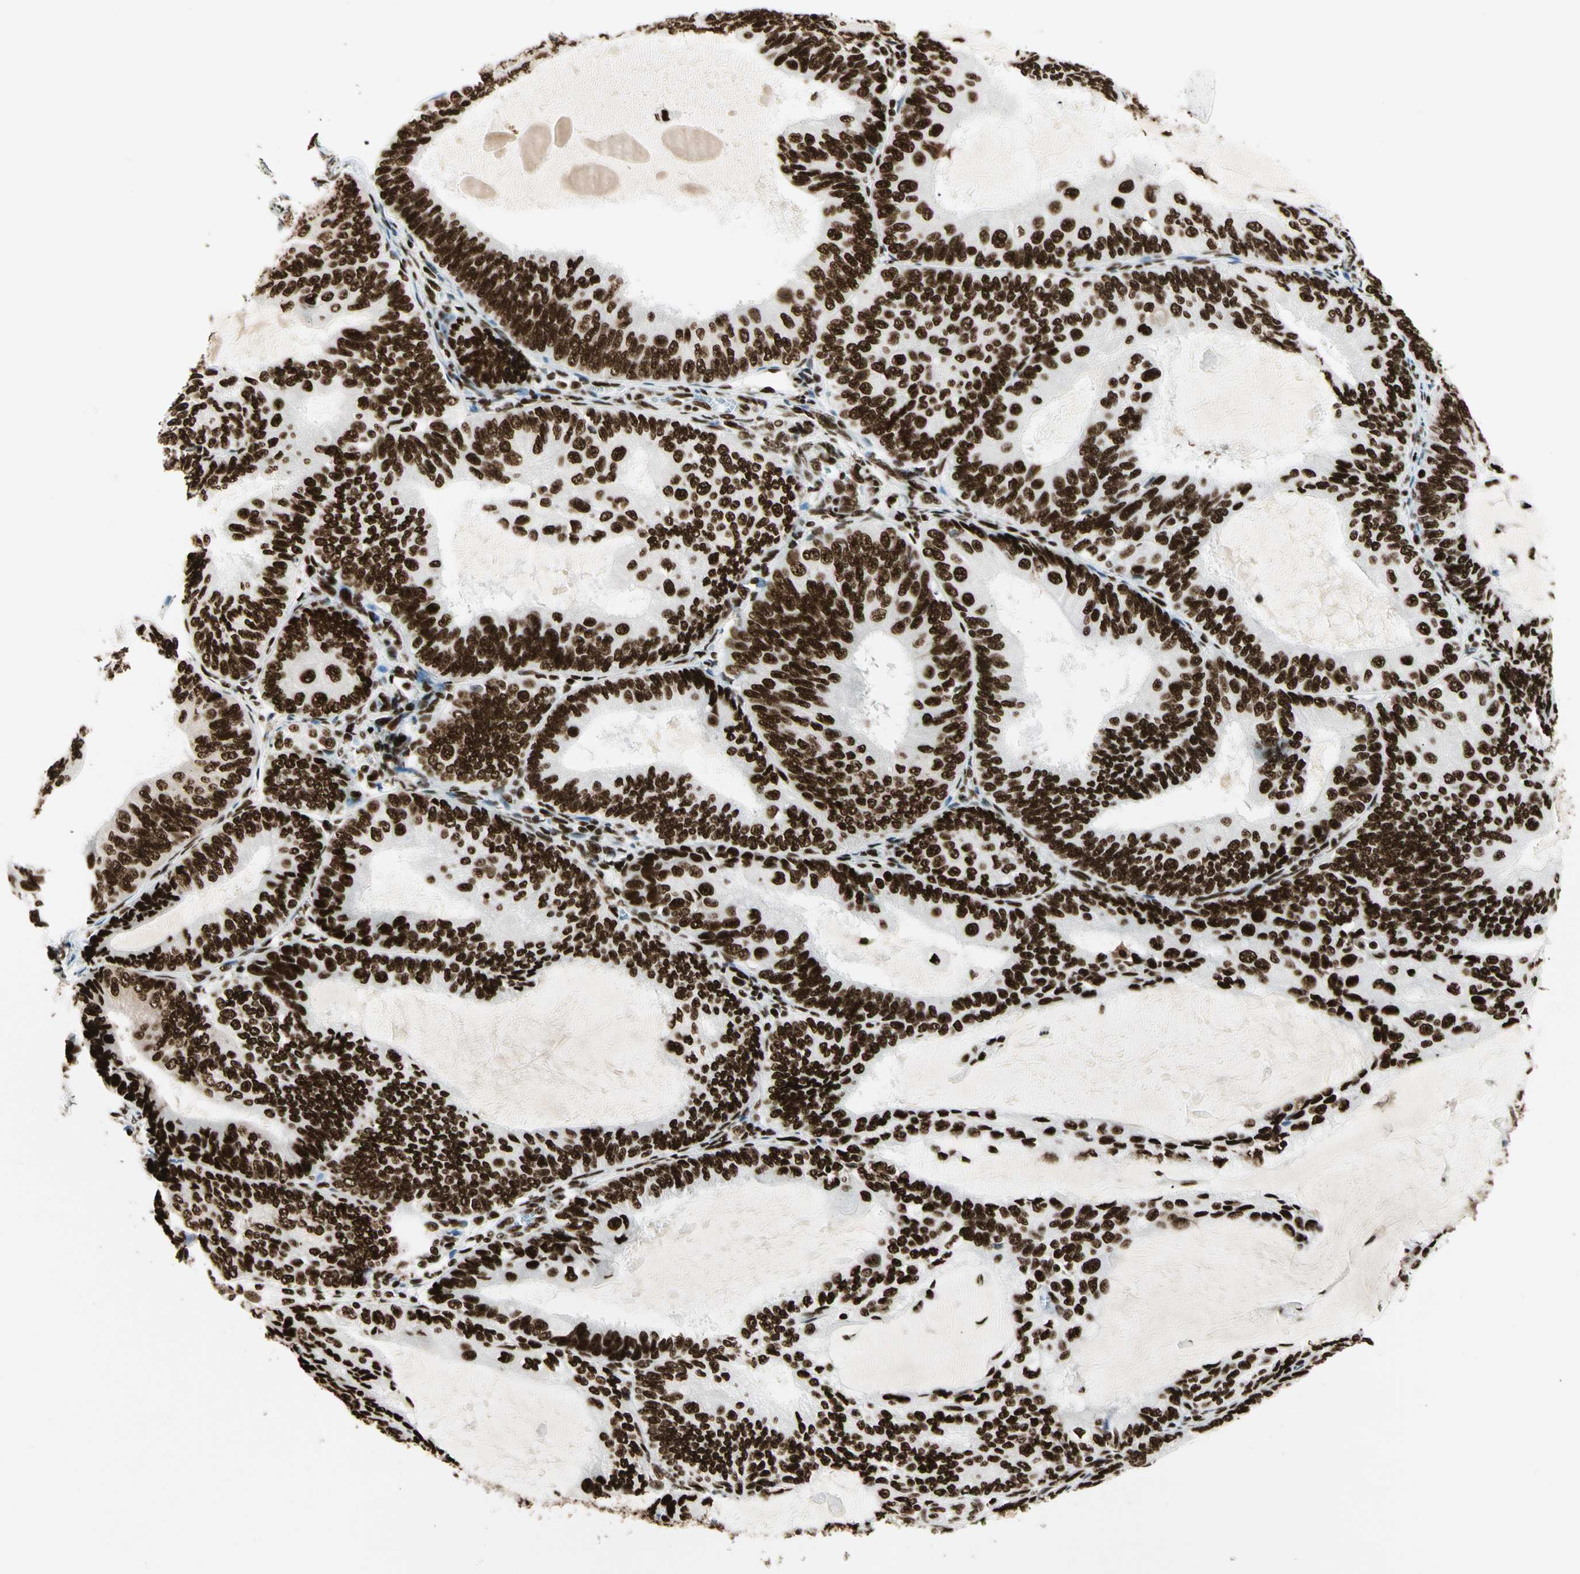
{"staining": {"intensity": "strong", "quantity": ">75%", "location": "nuclear"}, "tissue": "endometrial cancer", "cell_type": "Tumor cells", "image_type": "cancer", "snomed": [{"axis": "morphology", "description": "Adenocarcinoma, NOS"}, {"axis": "topography", "description": "Endometrium"}], "caption": "This micrograph demonstrates IHC staining of endometrial cancer (adenocarcinoma), with high strong nuclear staining in approximately >75% of tumor cells.", "gene": "CCAR1", "patient": {"sex": "female", "age": 81}}